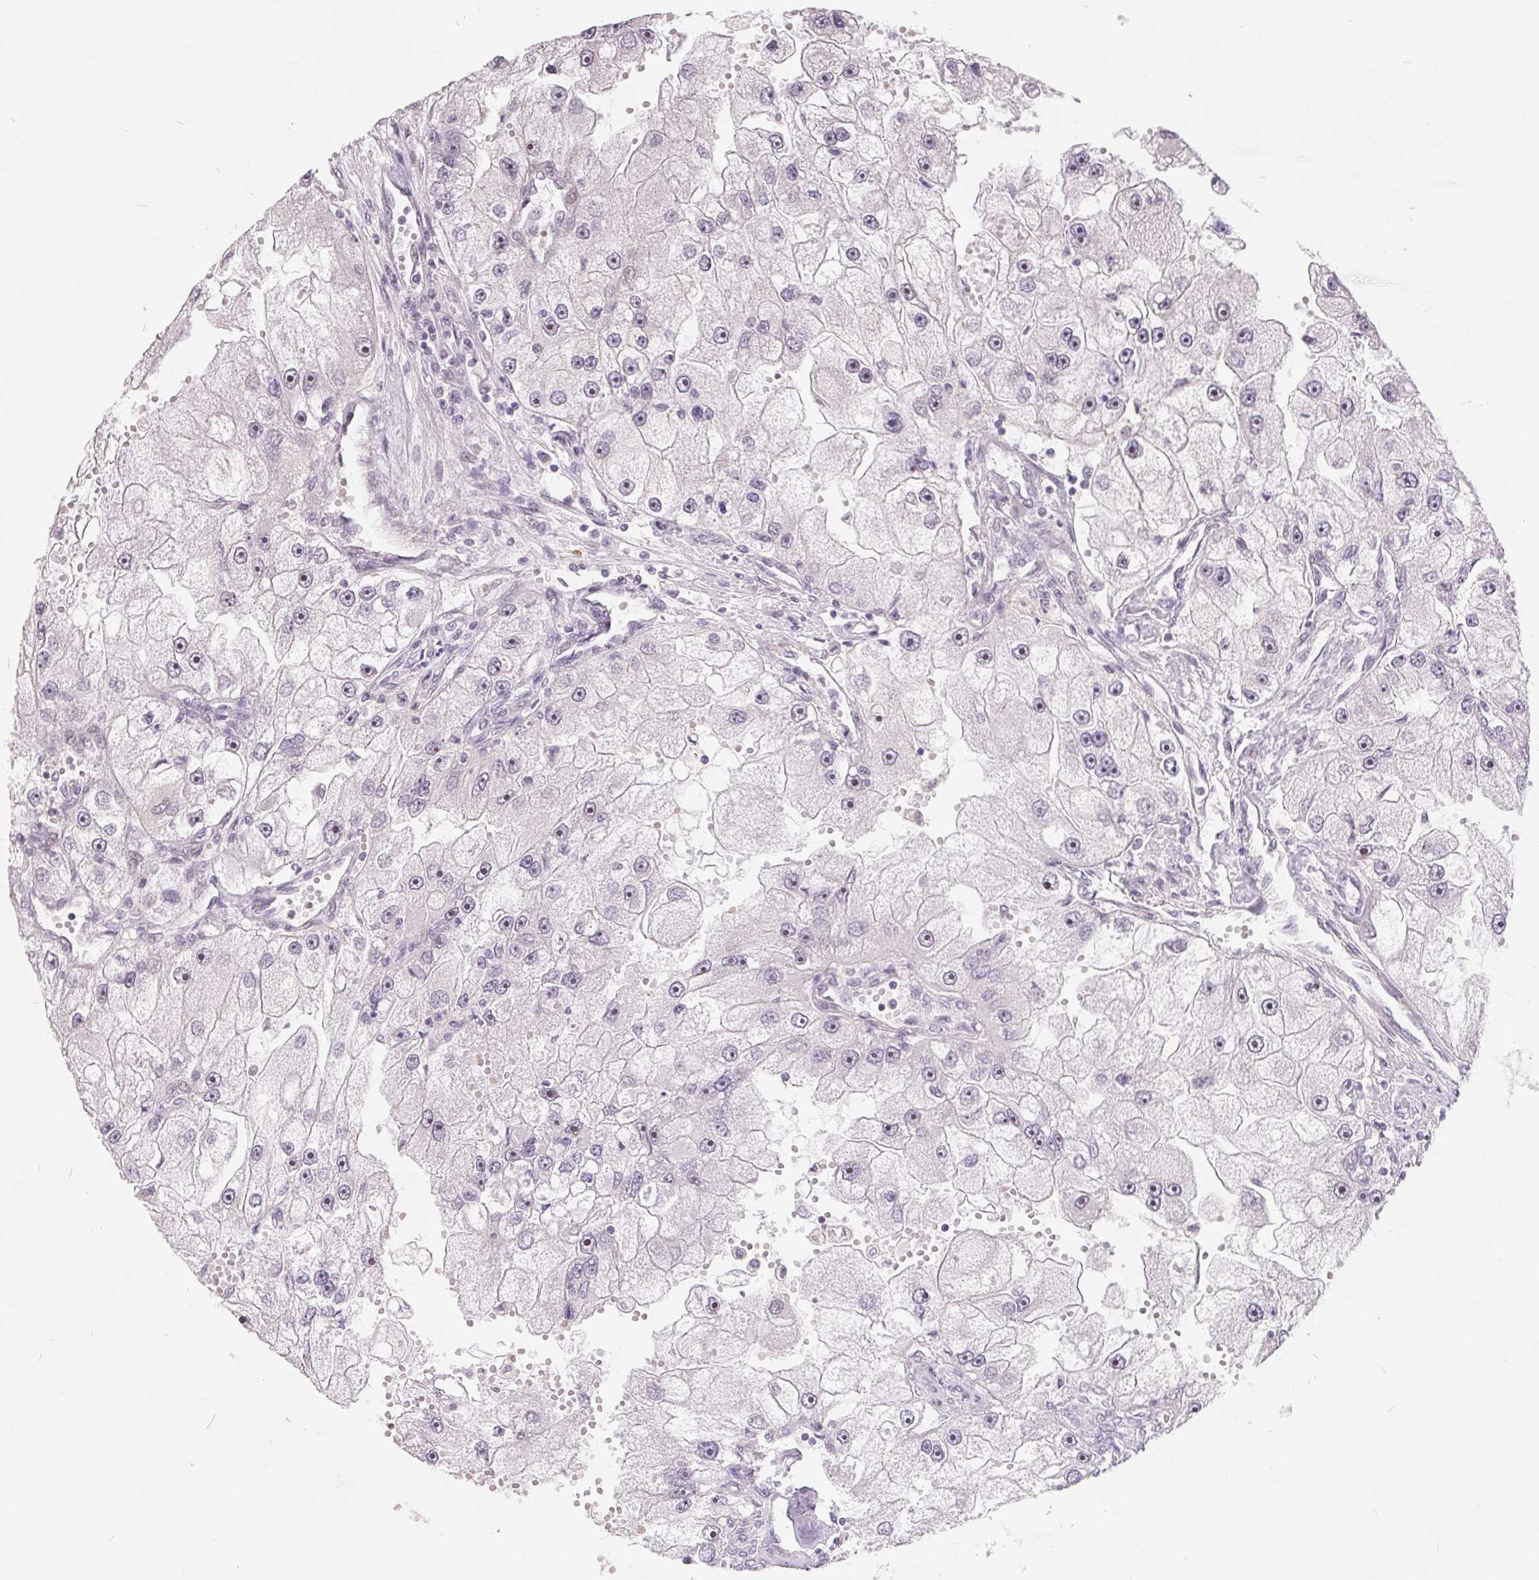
{"staining": {"intensity": "weak", "quantity": "<25%", "location": "nuclear"}, "tissue": "renal cancer", "cell_type": "Tumor cells", "image_type": "cancer", "snomed": [{"axis": "morphology", "description": "Adenocarcinoma, NOS"}, {"axis": "topography", "description": "Kidney"}], "caption": "Immunohistochemistry (IHC) image of neoplastic tissue: human adenocarcinoma (renal) stained with DAB (3,3'-diaminobenzidine) displays no significant protein staining in tumor cells.", "gene": "NRG2", "patient": {"sex": "male", "age": 63}}